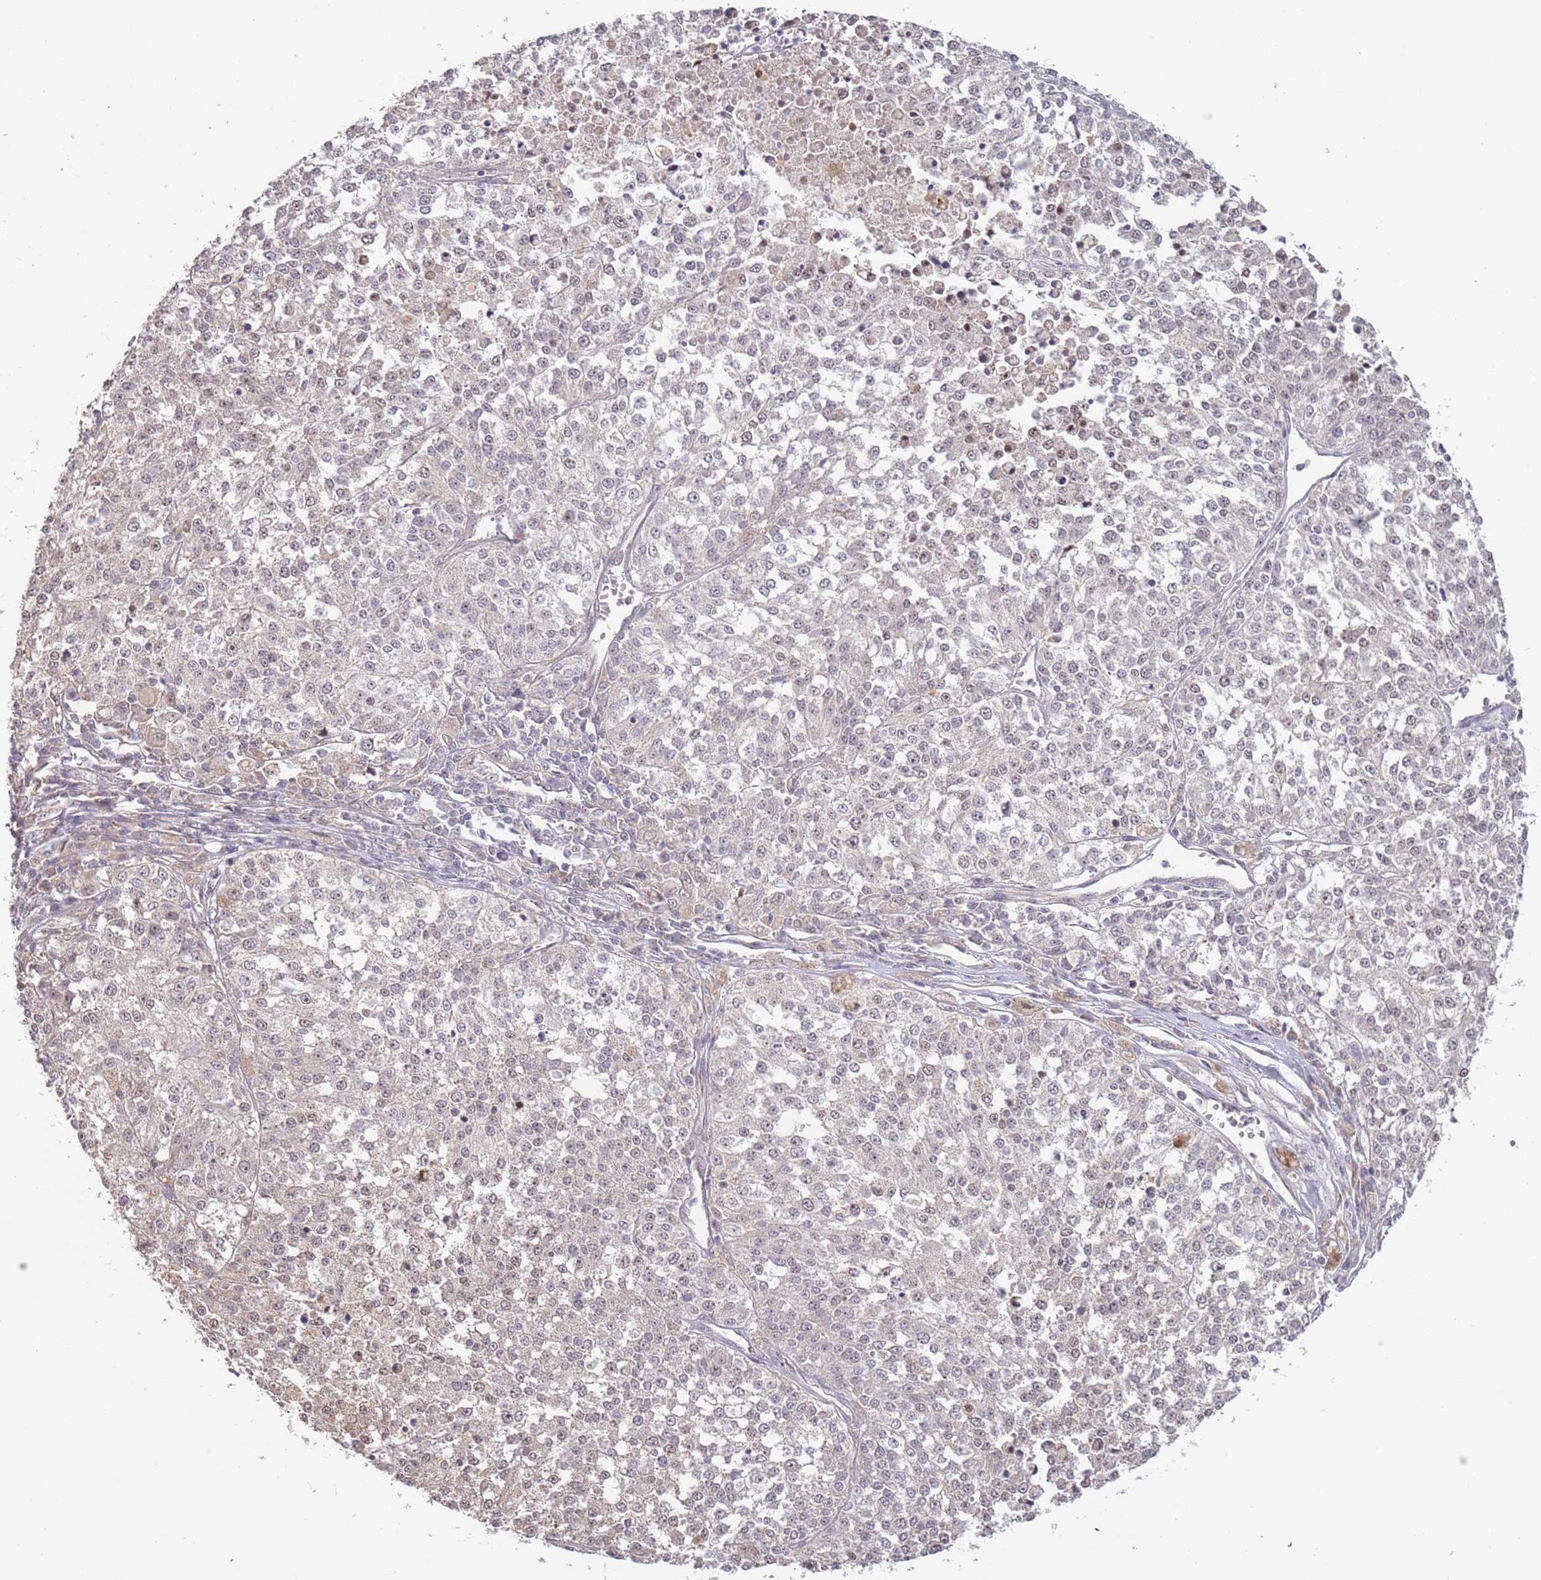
{"staining": {"intensity": "weak", "quantity": "<25%", "location": "nuclear"}, "tissue": "melanoma", "cell_type": "Tumor cells", "image_type": "cancer", "snomed": [{"axis": "morphology", "description": "Malignant melanoma, NOS"}, {"axis": "topography", "description": "Skin"}], "caption": "Immunohistochemistry (IHC) of human melanoma displays no positivity in tumor cells.", "gene": "TMEM64", "patient": {"sex": "female", "age": 64}}